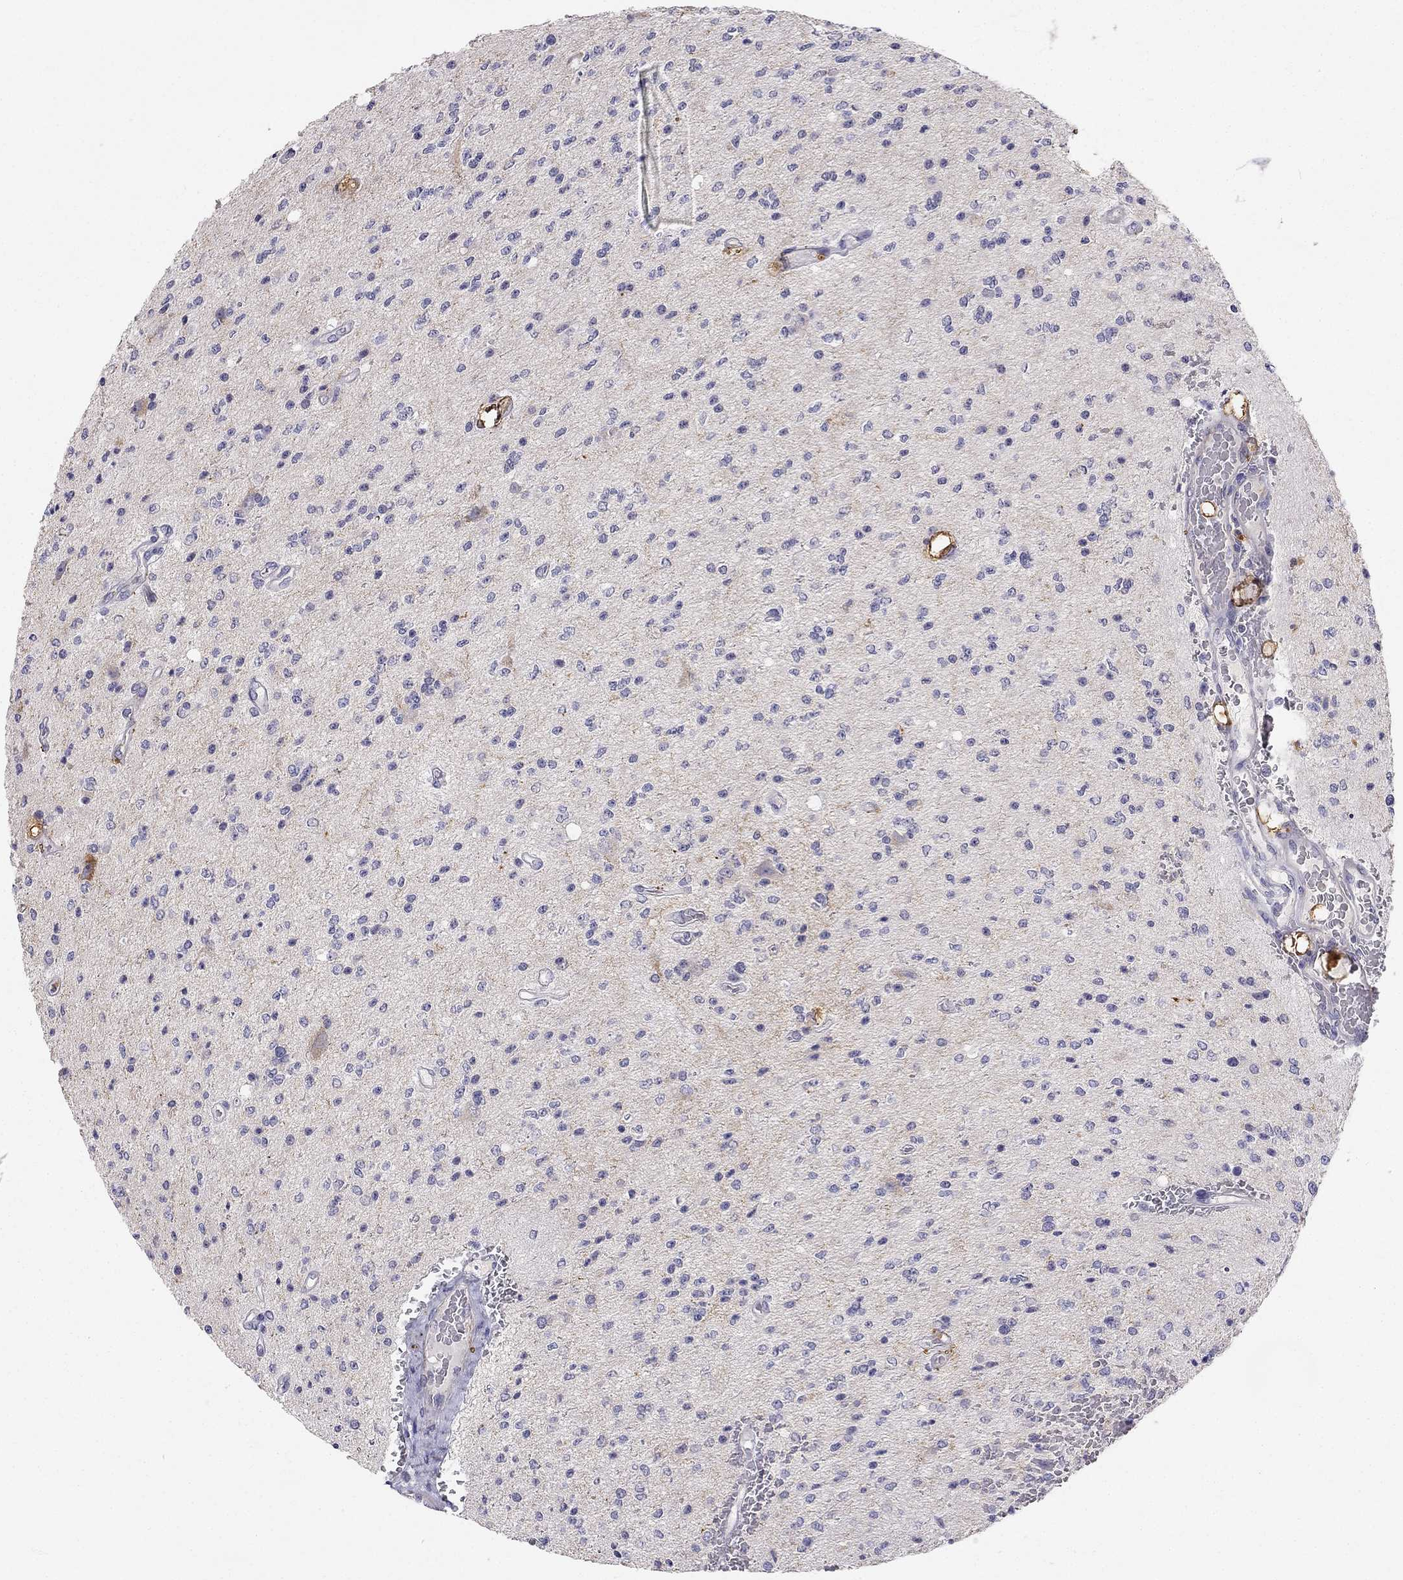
{"staining": {"intensity": "negative", "quantity": "none", "location": "none"}, "tissue": "glioma", "cell_type": "Tumor cells", "image_type": "cancer", "snomed": [{"axis": "morphology", "description": "Glioma, malignant, Low grade"}, {"axis": "topography", "description": "Brain"}], "caption": "Image shows no protein positivity in tumor cells of malignant glioma (low-grade) tissue. (DAB immunohistochemistry (IHC), high magnification).", "gene": "C16orf89", "patient": {"sex": "male", "age": 67}}